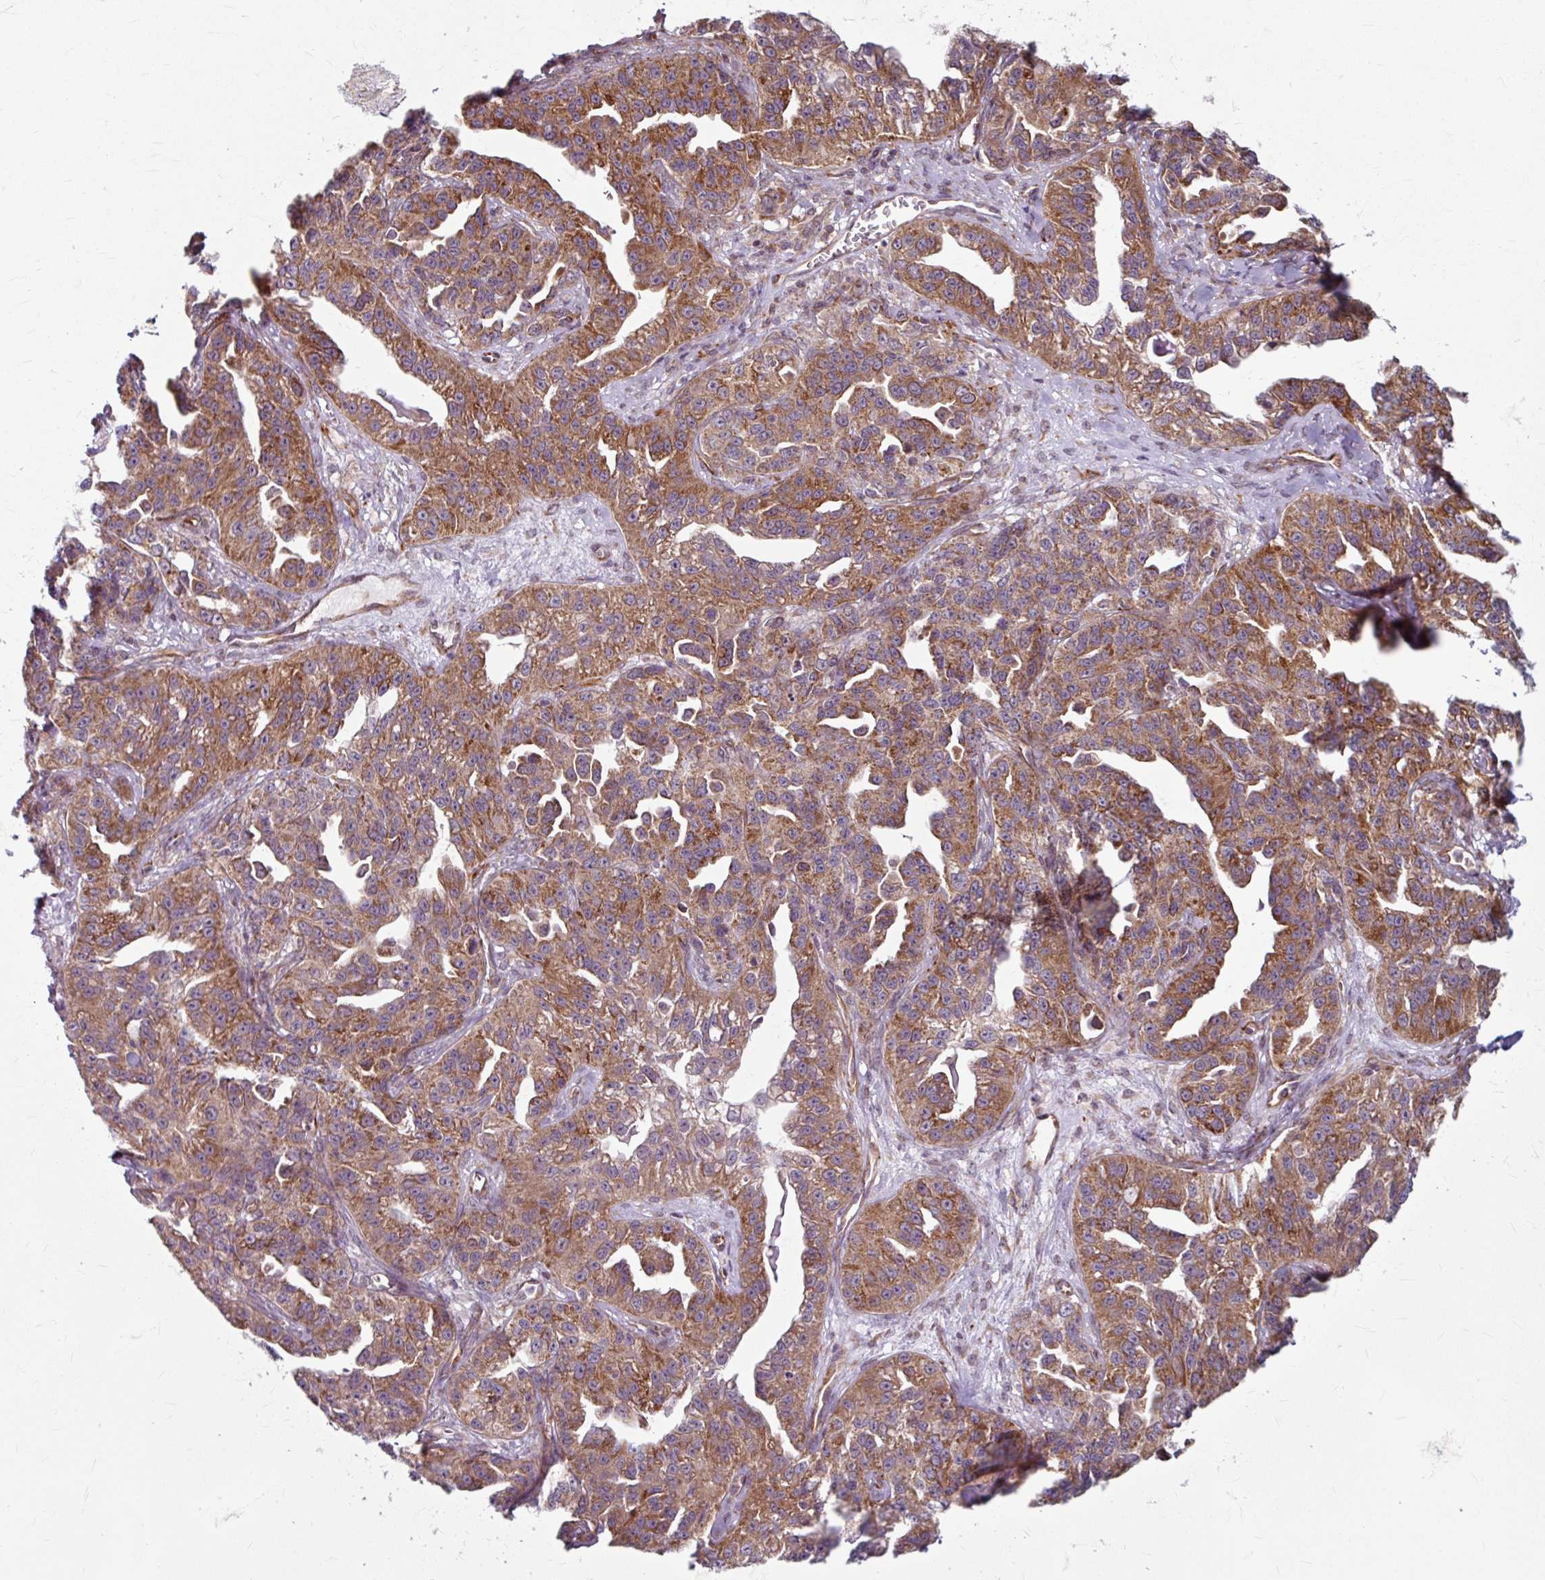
{"staining": {"intensity": "moderate", "quantity": ">75%", "location": "cytoplasmic/membranous"}, "tissue": "ovarian cancer", "cell_type": "Tumor cells", "image_type": "cancer", "snomed": [{"axis": "morphology", "description": "Cystadenocarcinoma, serous, NOS"}, {"axis": "topography", "description": "Ovary"}], "caption": "There is medium levels of moderate cytoplasmic/membranous expression in tumor cells of ovarian serous cystadenocarcinoma, as demonstrated by immunohistochemical staining (brown color).", "gene": "DAAM2", "patient": {"sex": "female", "age": 75}}